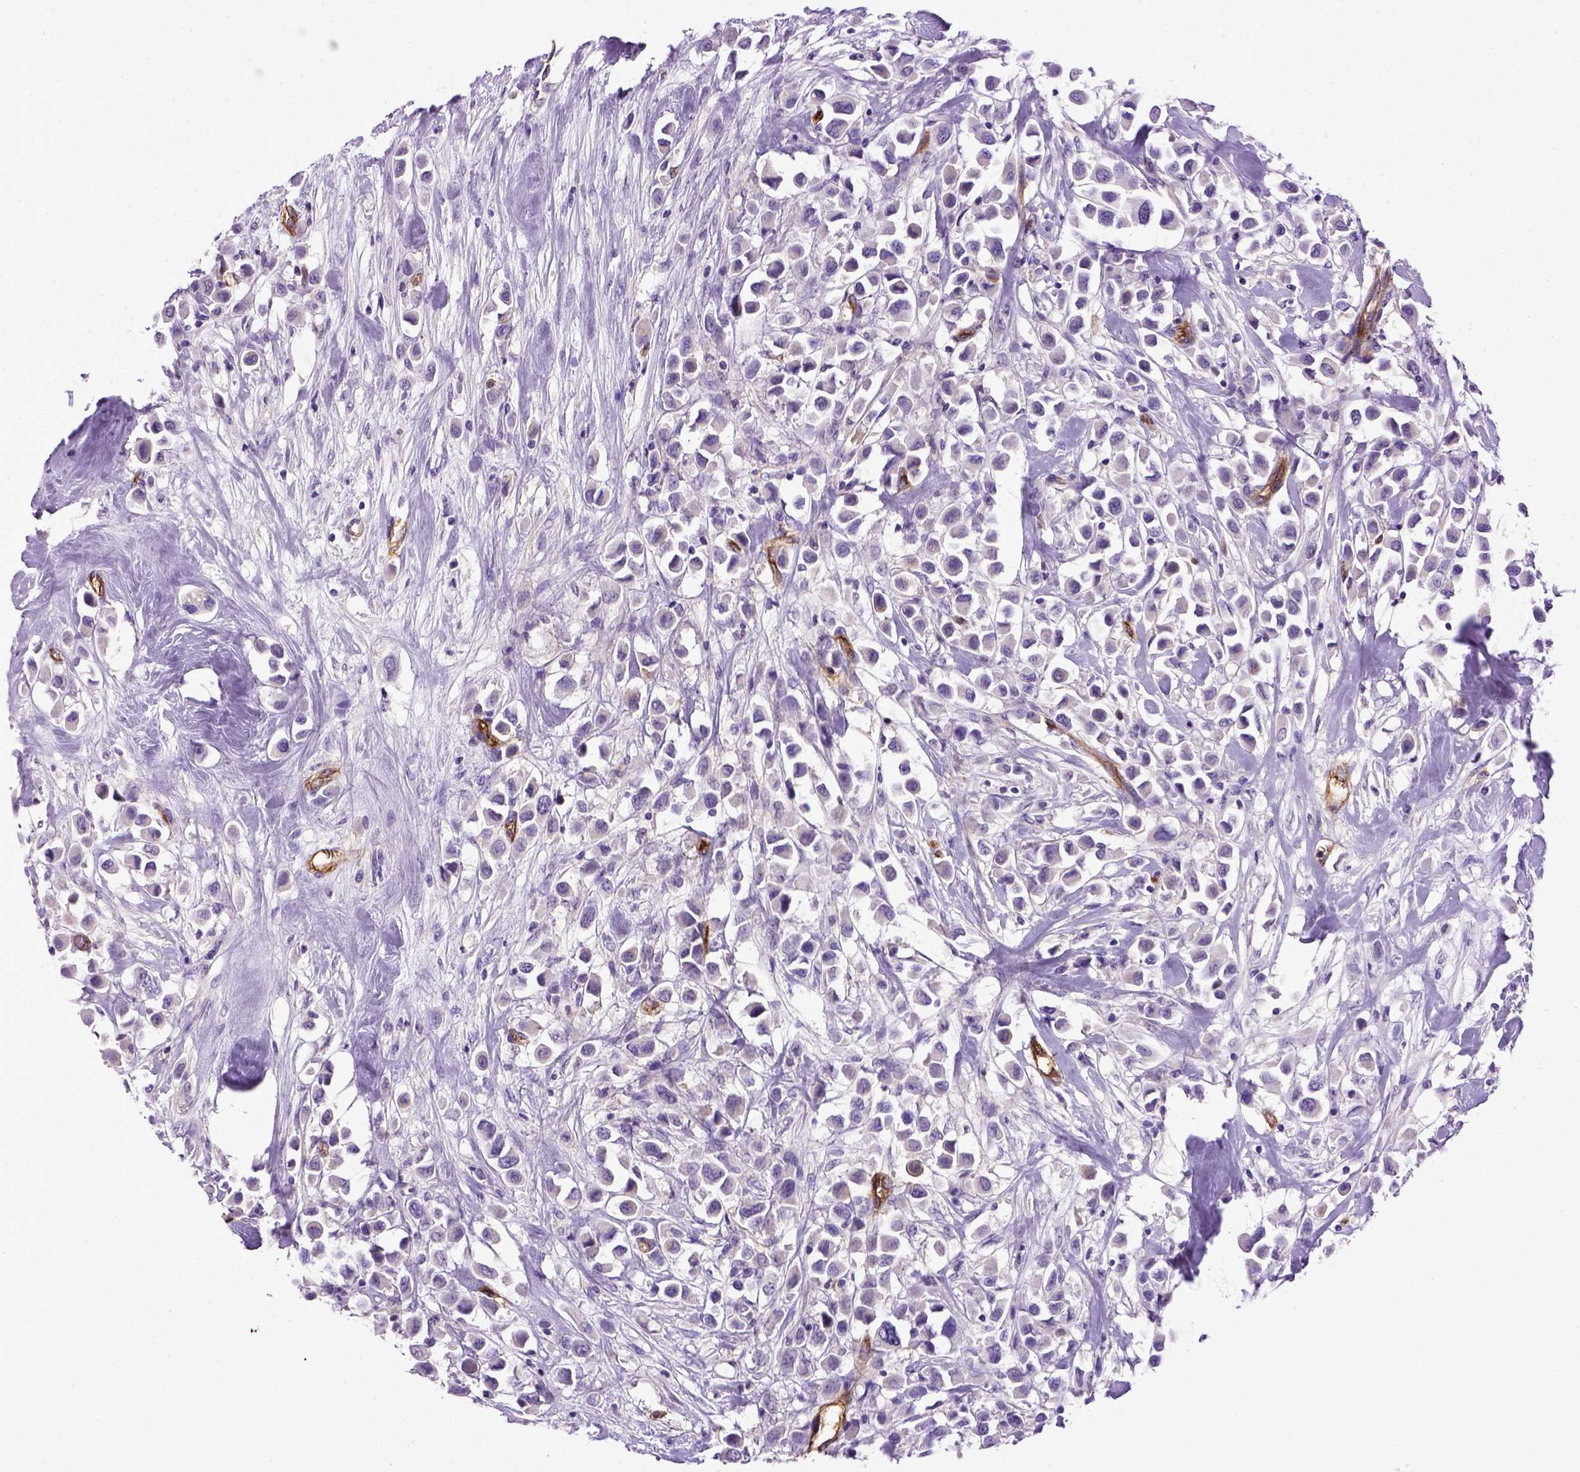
{"staining": {"intensity": "negative", "quantity": "none", "location": "none"}, "tissue": "breast cancer", "cell_type": "Tumor cells", "image_type": "cancer", "snomed": [{"axis": "morphology", "description": "Duct carcinoma"}, {"axis": "topography", "description": "Breast"}], "caption": "IHC image of breast cancer (infiltrating ductal carcinoma) stained for a protein (brown), which exhibits no expression in tumor cells. (DAB IHC visualized using brightfield microscopy, high magnification).", "gene": "ENG", "patient": {"sex": "female", "age": 61}}